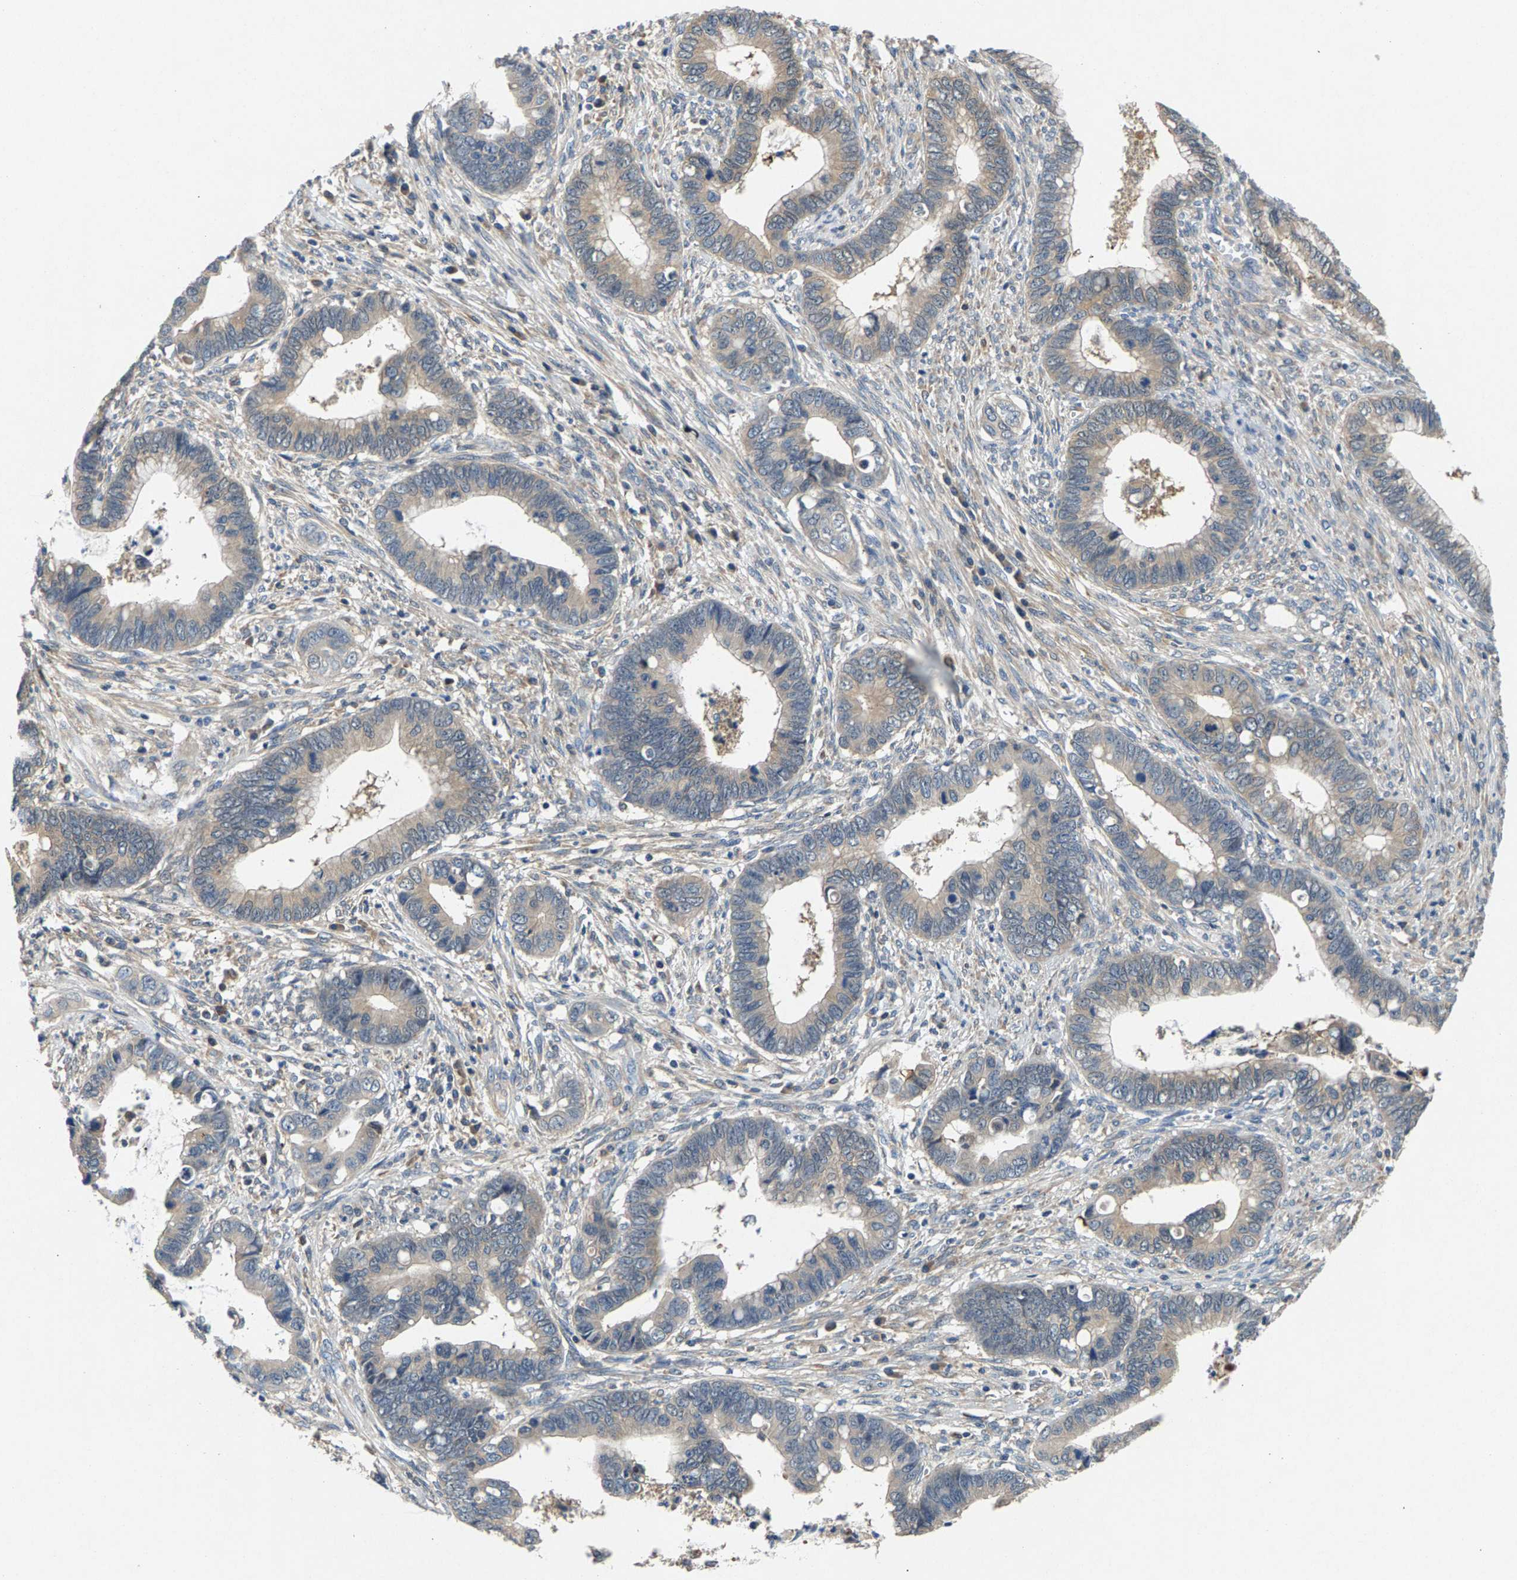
{"staining": {"intensity": "weak", "quantity": ">75%", "location": "cytoplasmic/membranous"}, "tissue": "cervical cancer", "cell_type": "Tumor cells", "image_type": "cancer", "snomed": [{"axis": "morphology", "description": "Adenocarcinoma, NOS"}, {"axis": "topography", "description": "Cervix"}], "caption": "A brown stain shows weak cytoplasmic/membranous expression of a protein in adenocarcinoma (cervical) tumor cells. (Brightfield microscopy of DAB IHC at high magnification).", "gene": "NT5C", "patient": {"sex": "female", "age": 44}}